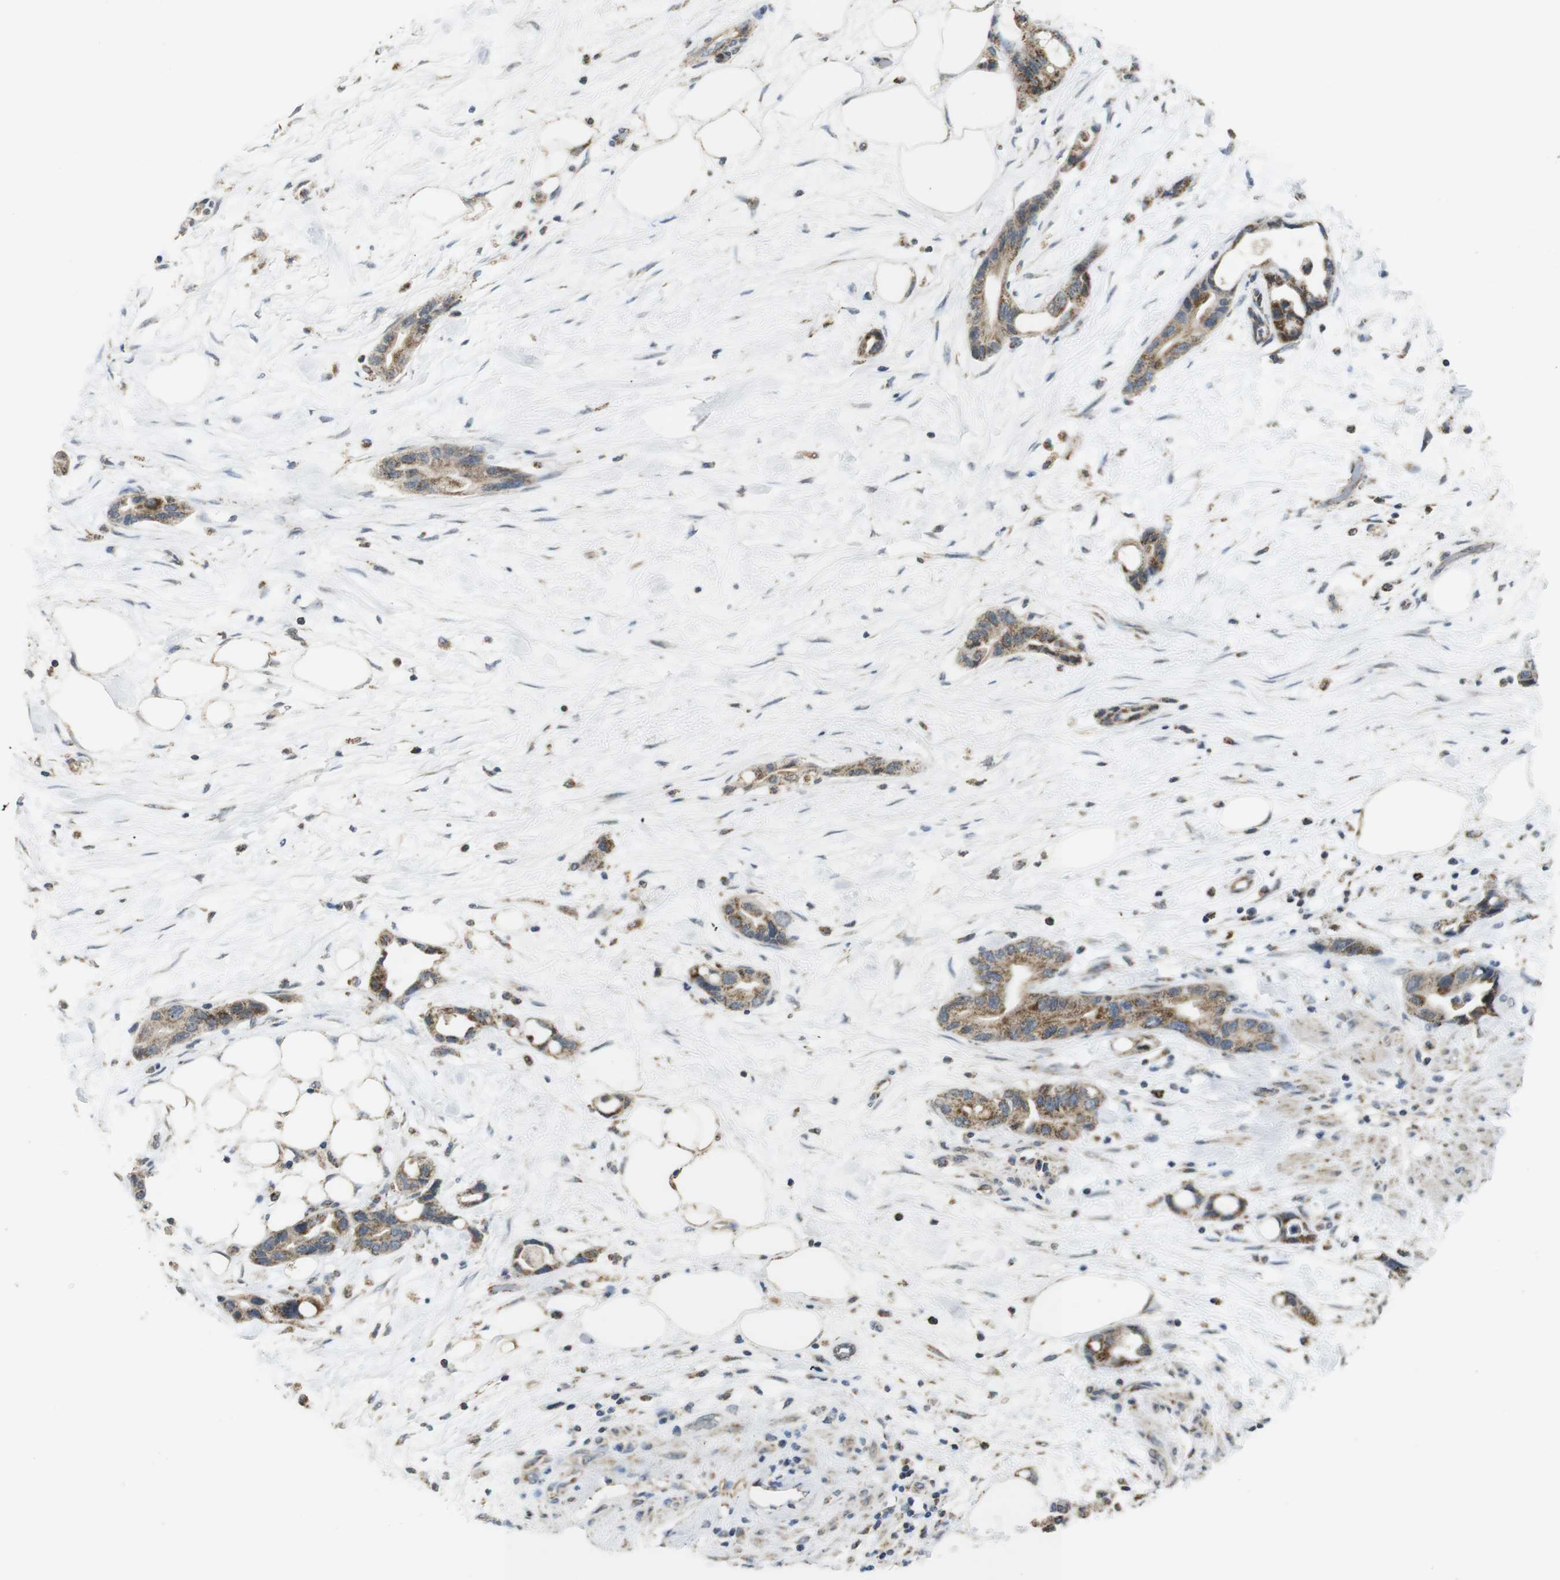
{"staining": {"intensity": "moderate", "quantity": "25%-75%", "location": "cytoplasmic/membranous"}, "tissue": "pancreatic cancer", "cell_type": "Tumor cells", "image_type": "cancer", "snomed": [{"axis": "morphology", "description": "Adenocarcinoma, NOS"}, {"axis": "topography", "description": "Pancreas"}], "caption": "A photomicrograph showing moderate cytoplasmic/membranous expression in approximately 25%-75% of tumor cells in adenocarcinoma (pancreatic), as visualized by brown immunohistochemical staining.", "gene": "CALHM2", "patient": {"sex": "female", "age": 57}}